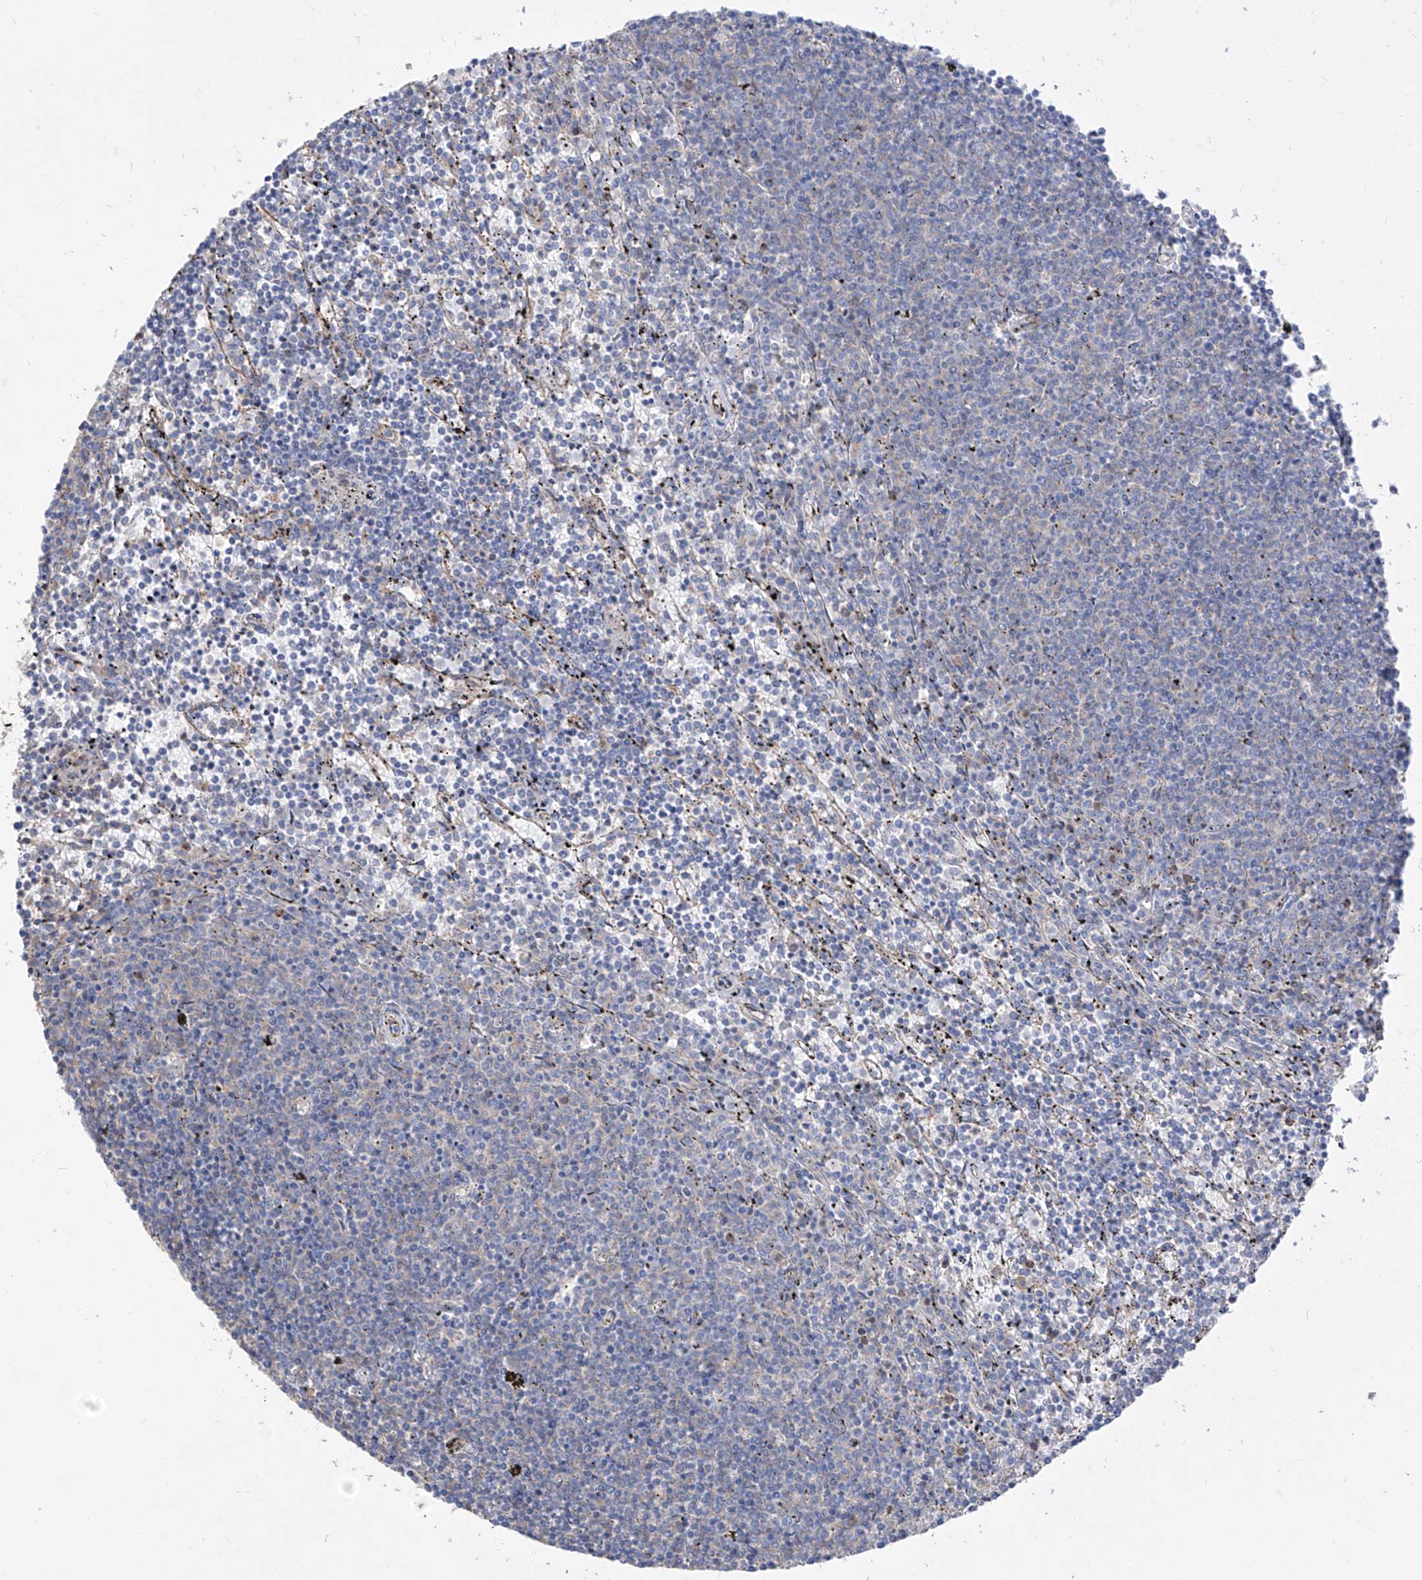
{"staining": {"intensity": "negative", "quantity": "none", "location": "none"}, "tissue": "lymphoma", "cell_type": "Tumor cells", "image_type": "cancer", "snomed": [{"axis": "morphology", "description": "Malignant lymphoma, non-Hodgkin's type, Low grade"}, {"axis": "topography", "description": "Spleen"}], "caption": "Immunohistochemical staining of malignant lymphoma, non-Hodgkin's type (low-grade) demonstrates no significant positivity in tumor cells.", "gene": "C1orf74", "patient": {"sex": "female", "age": 50}}